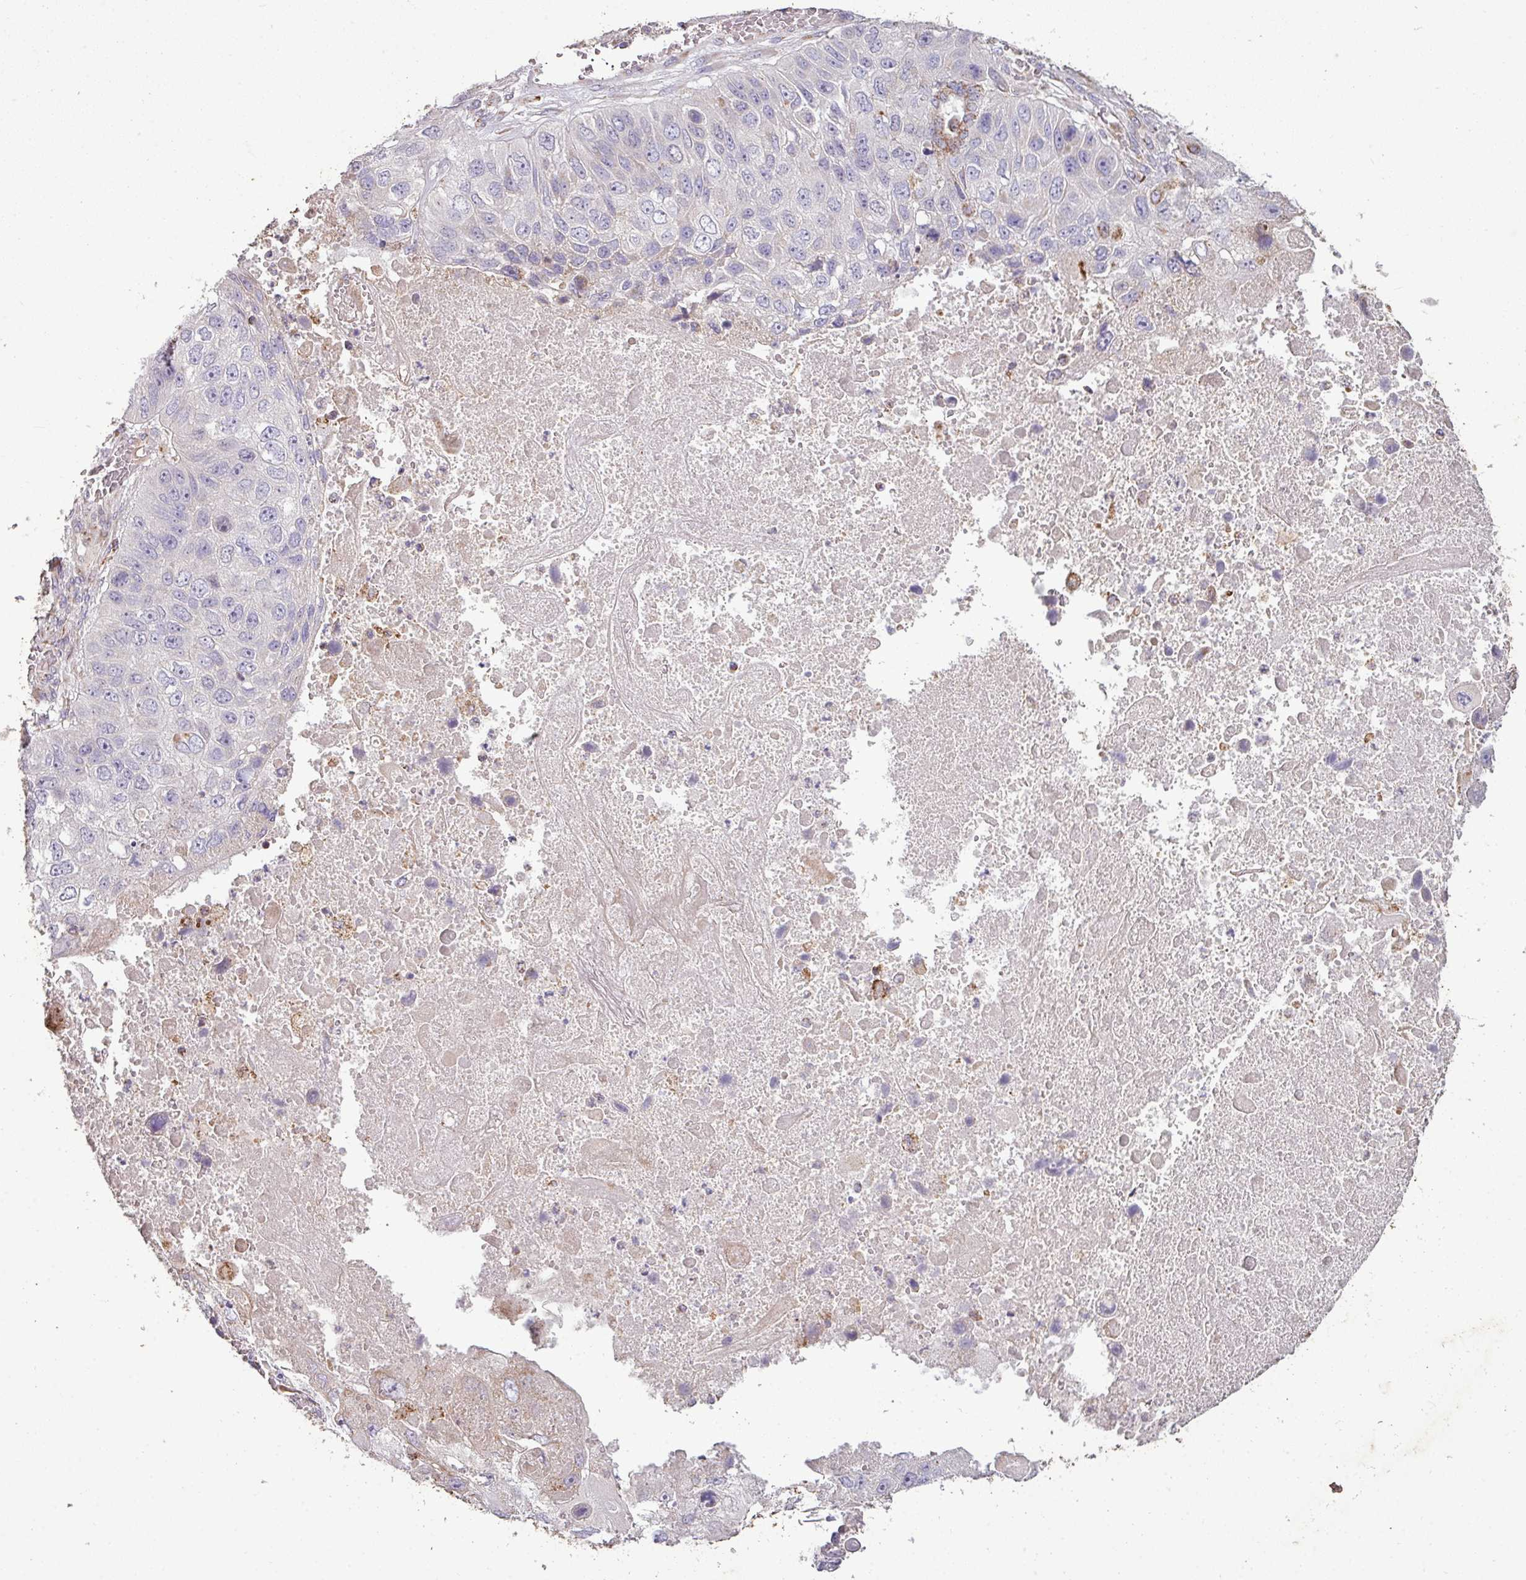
{"staining": {"intensity": "negative", "quantity": "none", "location": "none"}, "tissue": "lung cancer", "cell_type": "Tumor cells", "image_type": "cancer", "snomed": [{"axis": "morphology", "description": "Squamous cell carcinoma, NOS"}, {"axis": "topography", "description": "Lung"}], "caption": "Photomicrograph shows no protein staining in tumor cells of lung squamous cell carcinoma tissue.", "gene": "SQOR", "patient": {"sex": "male", "age": 61}}